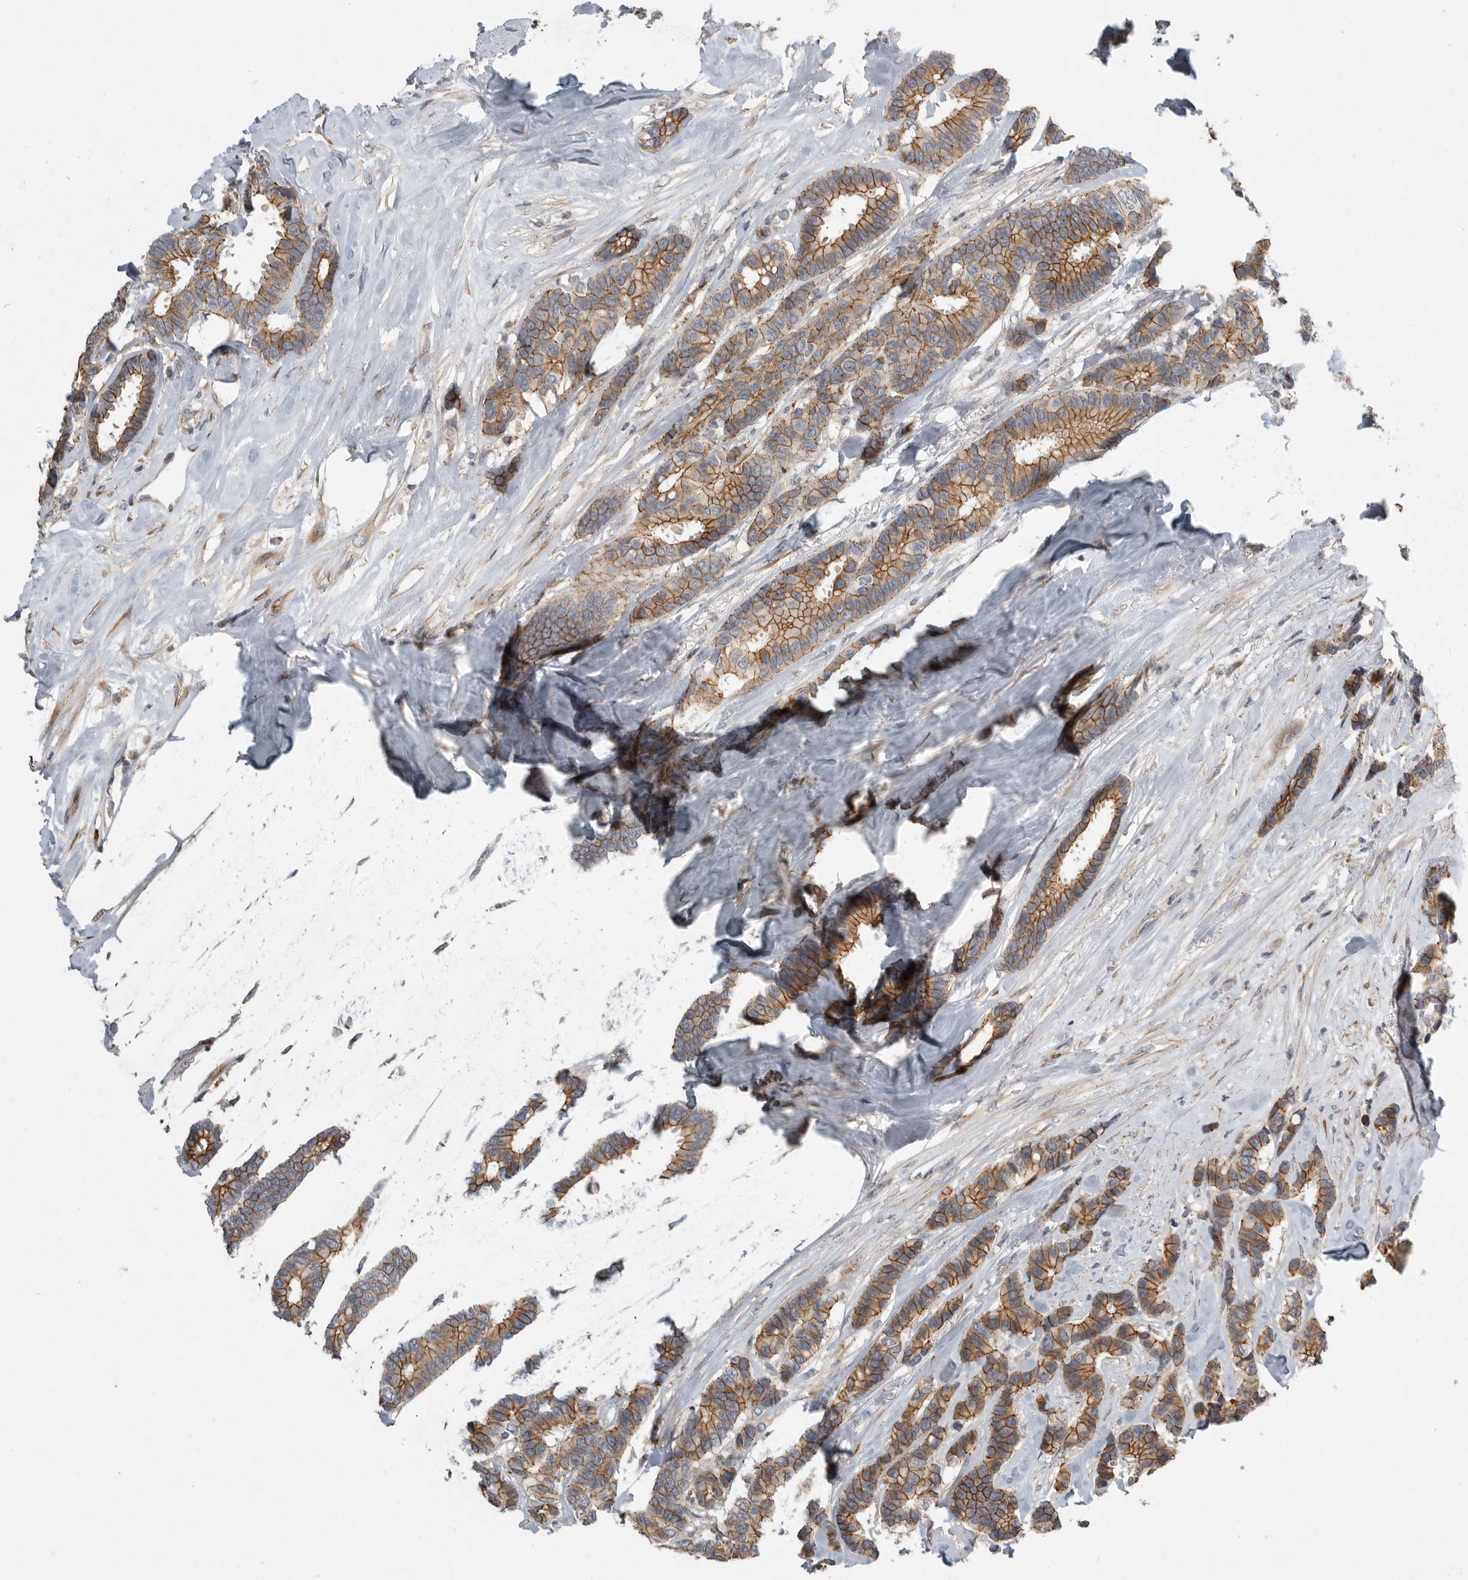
{"staining": {"intensity": "moderate", "quantity": ">75%", "location": "cytoplasmic/membranous"}, "tissue": "breast cancer", "cell_type": "Tumor cells", "image_type": "cancer", "snomed": [{"axis": "morphology", "description": "Duct carcinoma"}, {"axis": "topography", "description": "Breast"}], "caption": "High-power microscopy captured an immunohistochemistry image of breast cancer (intraductal carcinoma), revealing moderate cytoplasmic/membranous staining in about >75% of tumor cells. (Stains: DAB (3,3'-diaminobenzidine) in brown, nuclei in blue, Microscopy: brightfield microscopy at high magnification).", "gene": "MPDZ", "patient": {"sex": "female", "age": 87}}